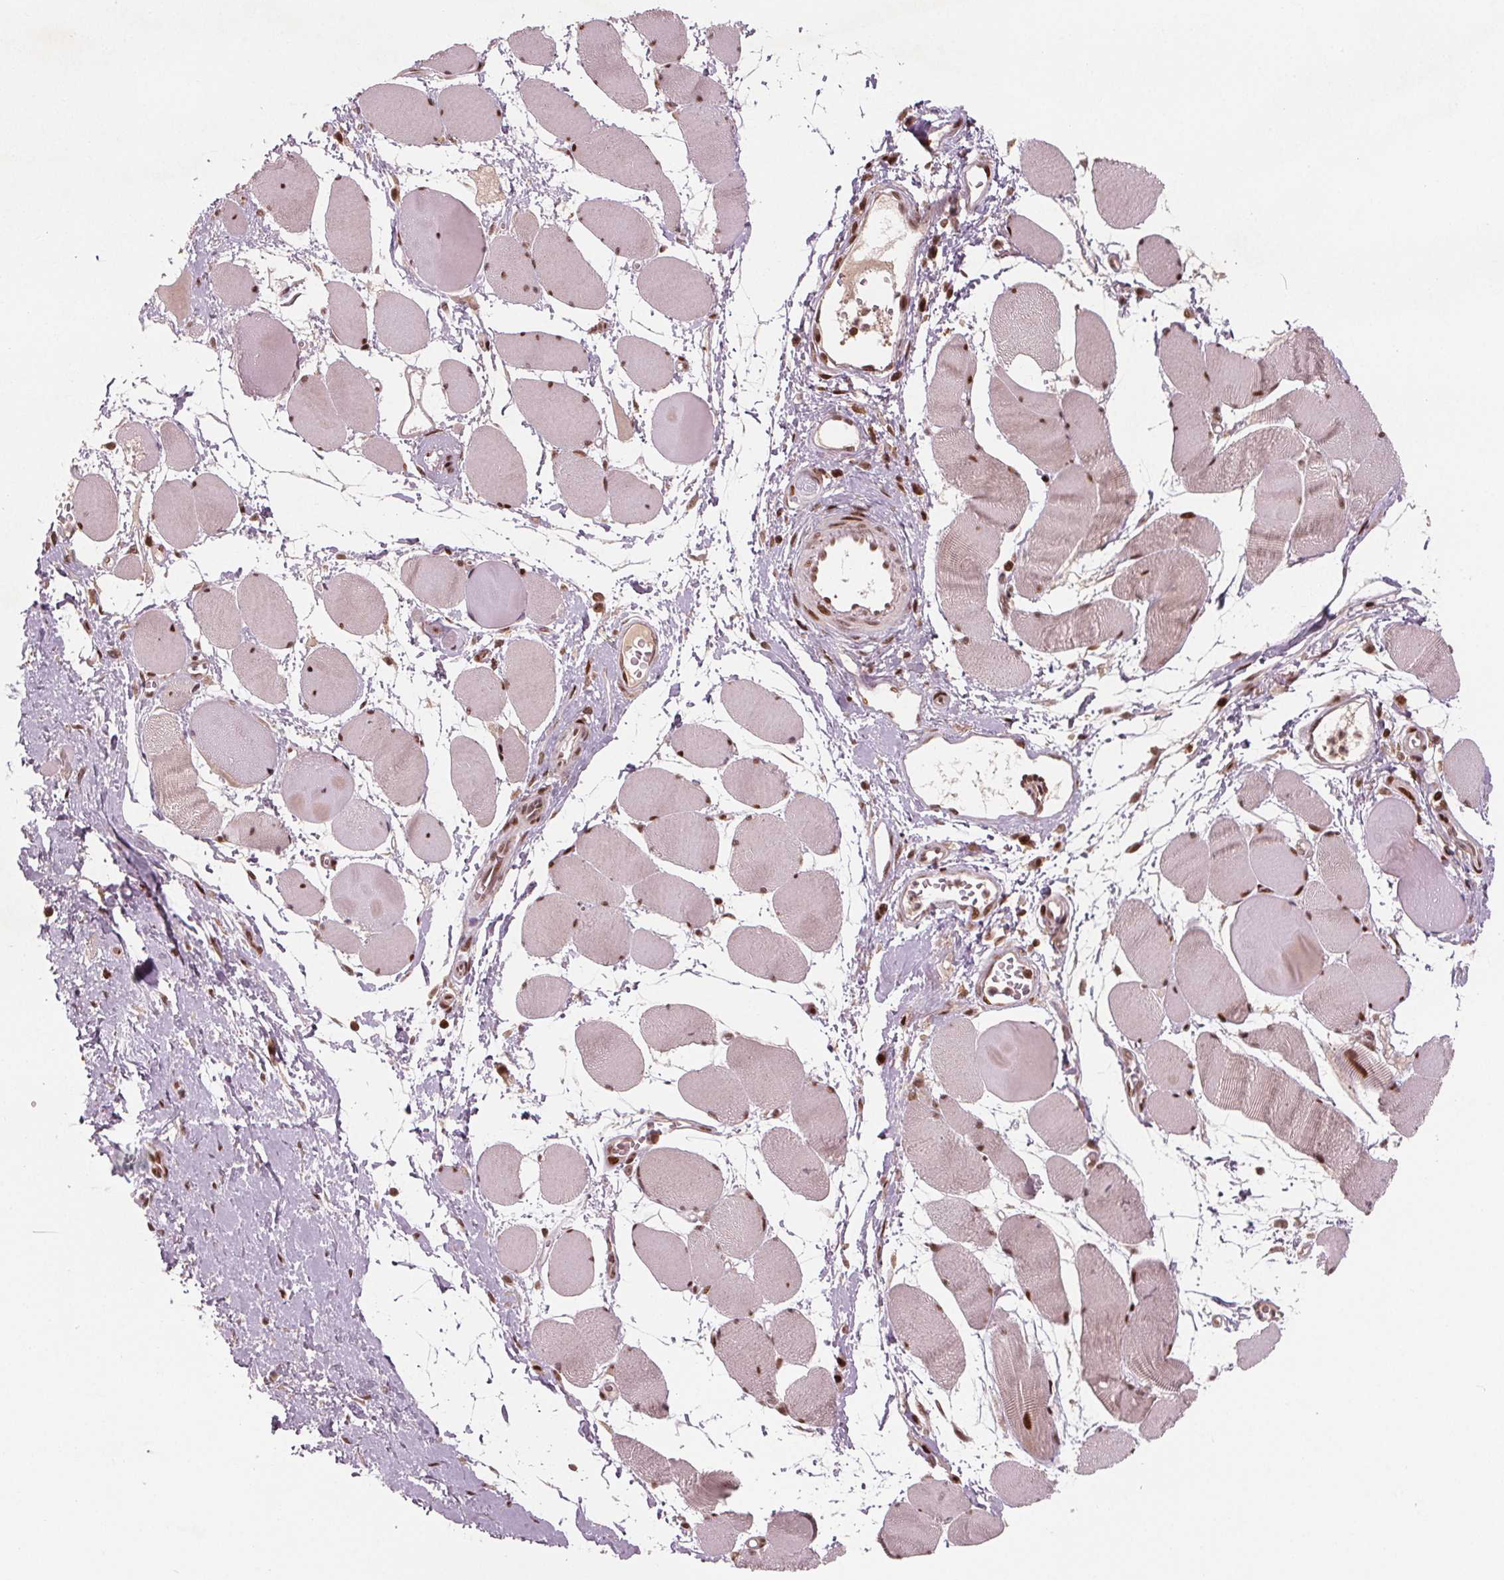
{"staining": {"intensity": "strong", "quantity": ">75%", "location": "nuclear"}, "tissue": "skeletal muscle", "cell_type": "Myocytes", "image_type": "normal", "snomed": [{"axis": "morphology", "description": "Normal tissue, NOS"}, {"axis": "topography", "description": "Skeletal muscle"}], "caption": "Myocytes display high levels of strong nuclear staining in about >75% of cells in normal skeletal muscle. The staining was performed using DAB to visualize the protein expression in brown, while the nuclei were stained in blue with hematoxylin (Magnification: 20x).", "gene": "SNRNP35", "patient": {"sex": "female", "age": 75}}